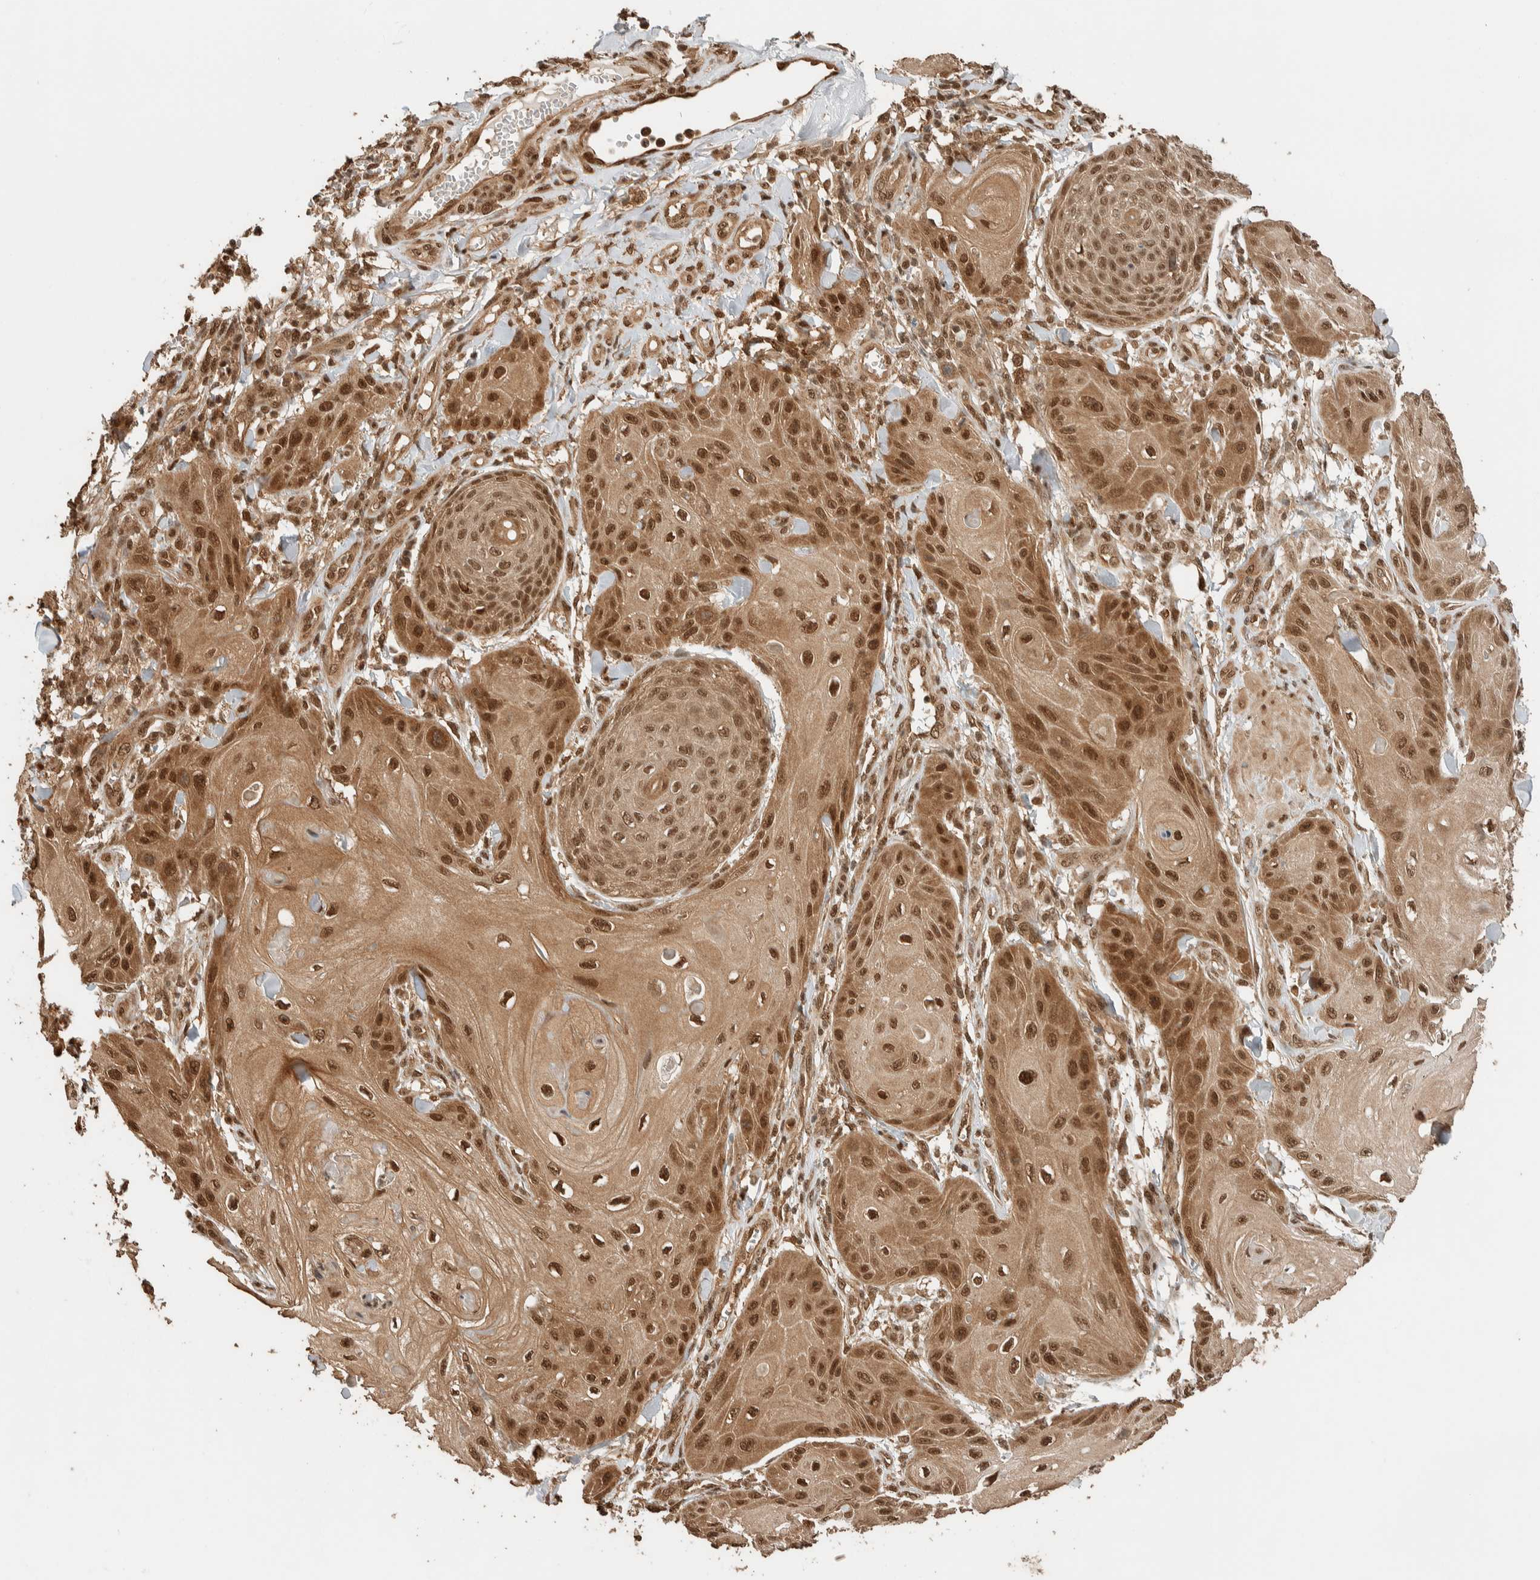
{"staining": {"intensity": "strong", "quantity": ">75%", "location": "cytoplasmic/membranous,nuclear"}, "tissue": "skin cancer", "cell_type": "Tumor cells", "image_type": "cancer", "snomed": [{"axis": "morphology", "description": "Squamous cell carcinoma, NOS"}, {"axis": "topography", "description": "Skin"}], "caption": "IHC (DAB (3,3'-diaminobenzidine)) staining of human skin cancer reveals strong cytoplasmic/membranous and nuclear protein positivity in about >75% of tumor cells.", "gene": "ZBTB2", "patient": {"sex": "male", "age": 74}}